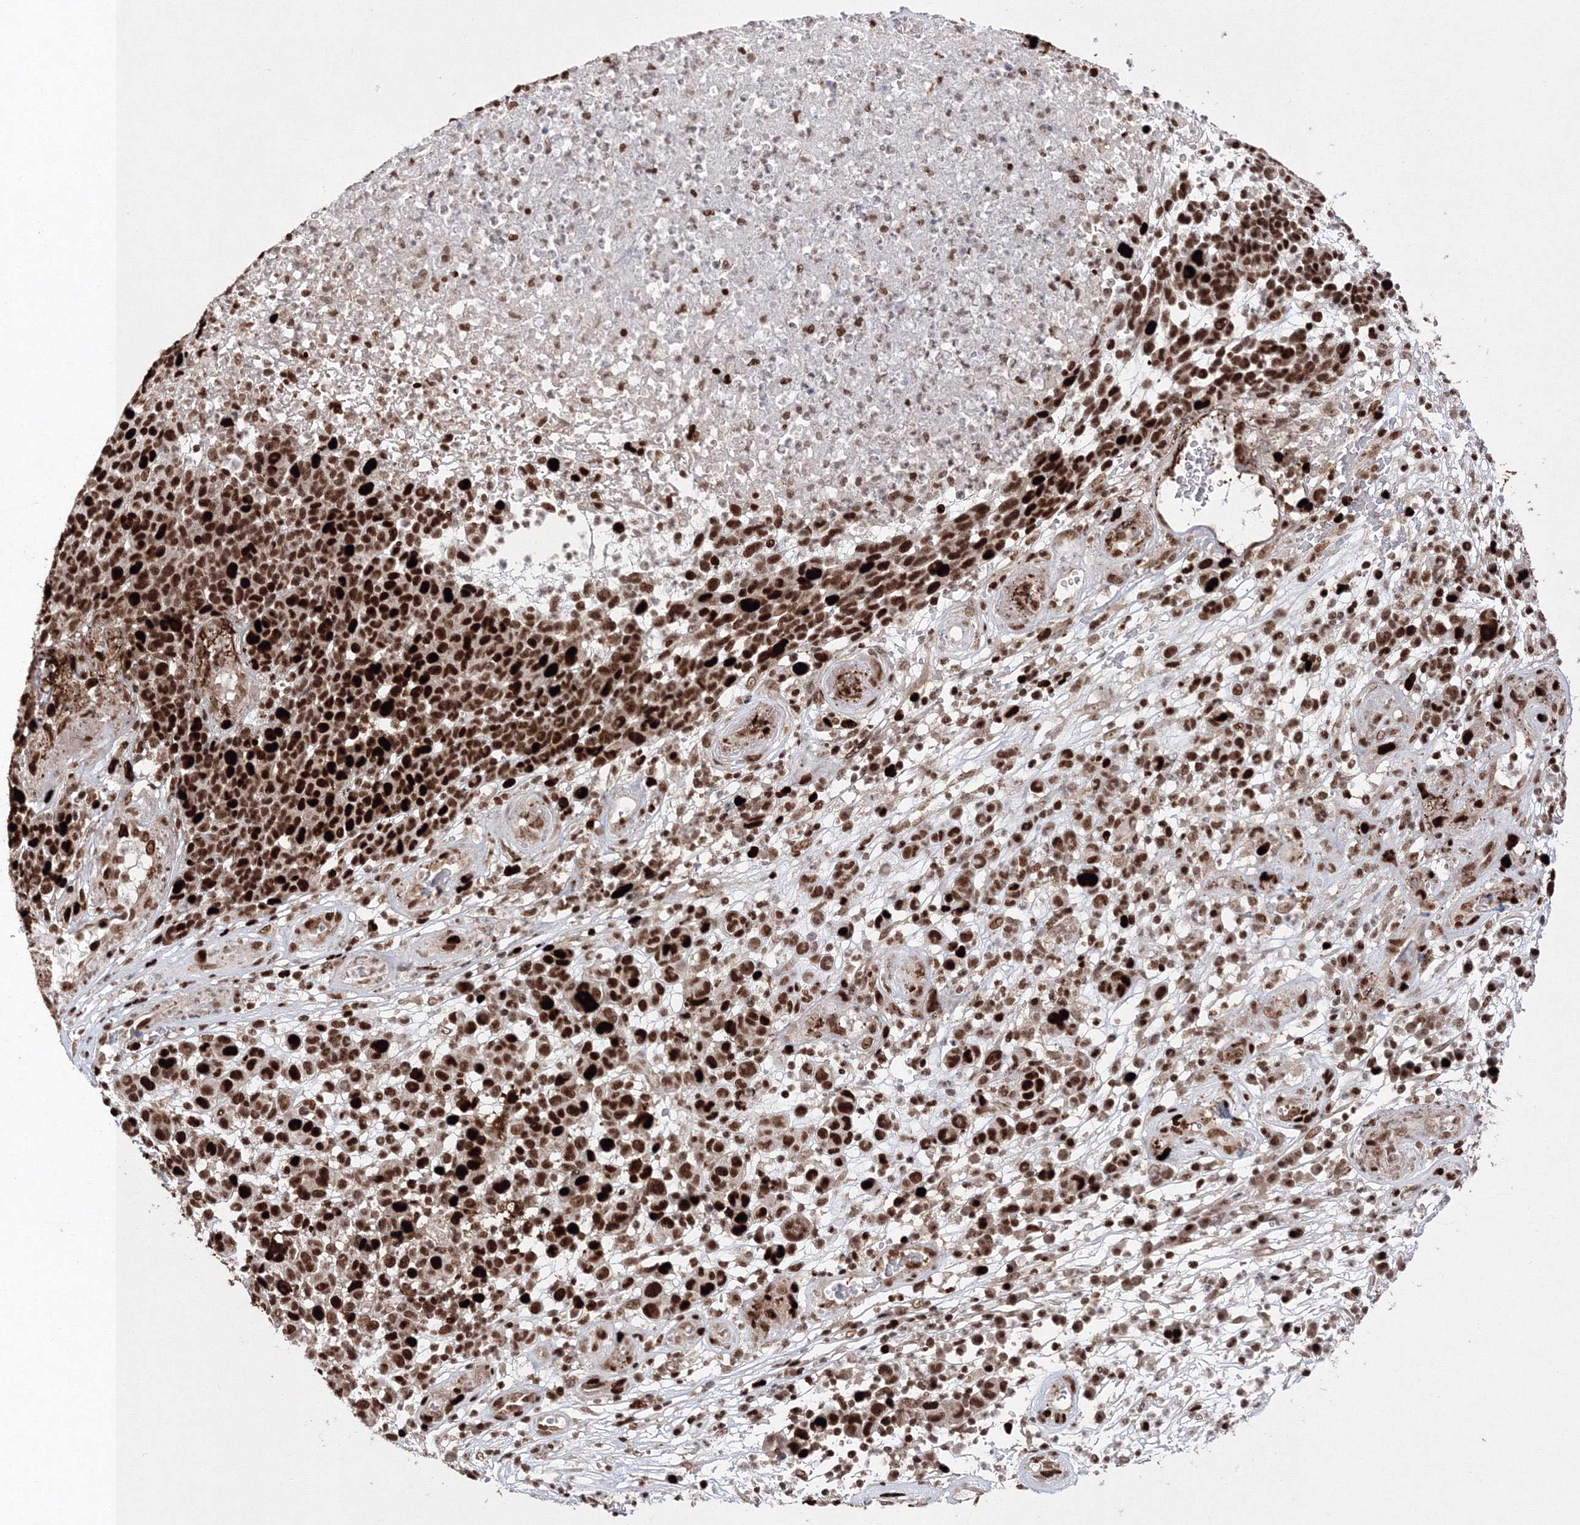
{"staining": {"intensity": "strong", "quantity": ">75%", "location": "nuclear"}, "tissue": "melanoma", "cell_type": "Tumor cells", "image_type": "cancer", "snomed": [{"axis": "morphology", "description": "Malignant melanoma, NOS"}, {"axis": "topography", "description": "Skin"}], "caption": "About >75% of tumor cells in melanoma exhibit strong nuclear protein staining as visualized by brown immunohistochemical staining.", "gene": "LIG1", "patient": {"sex": "male", "age": 49}}